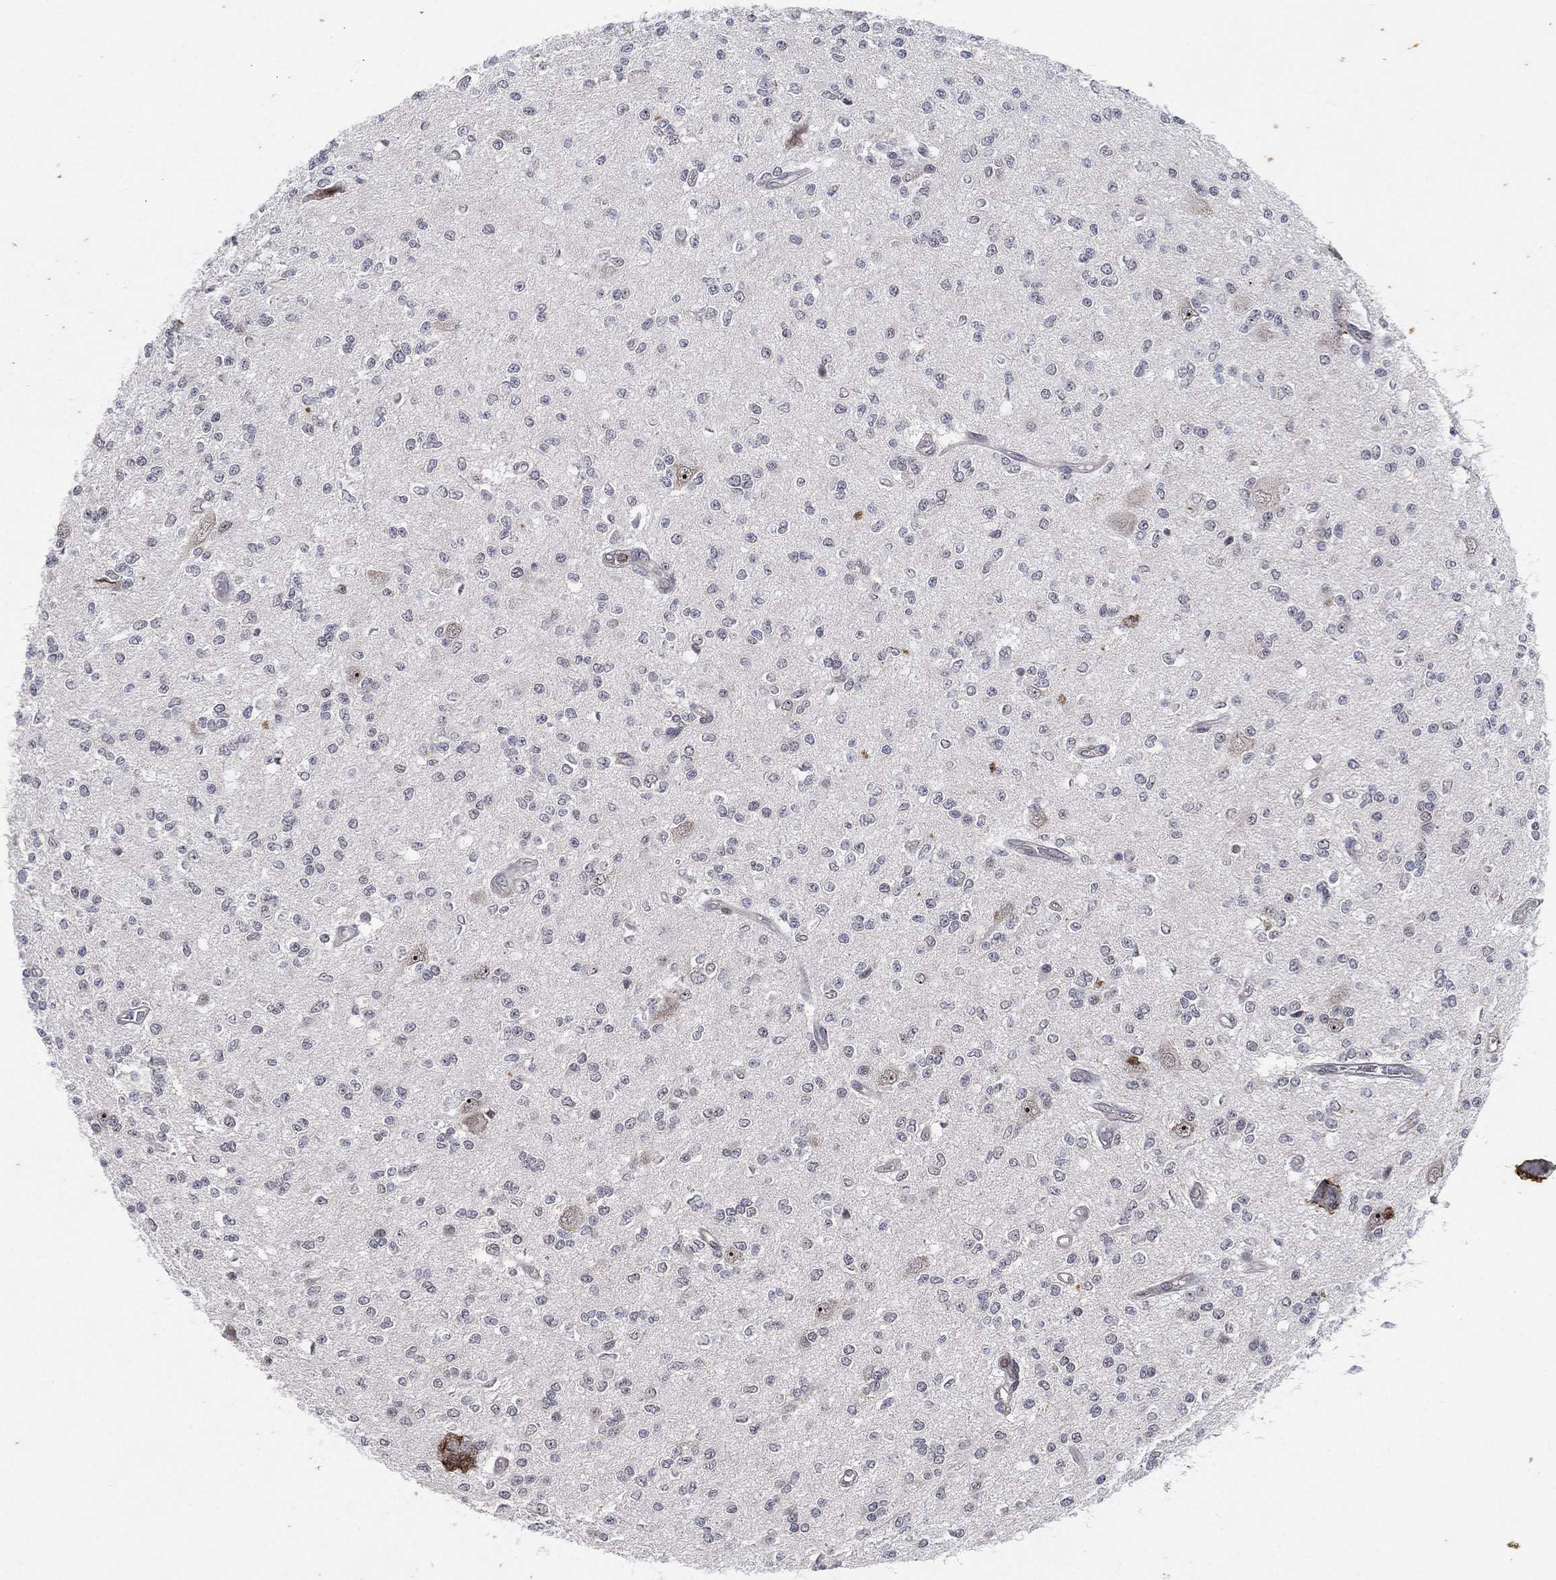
{"staining": {"intensity": "negative", "quantity": "none", "location": "none"}, "tissue": "glioma", "cell_type": "Tumor cells", "image_type": "cancer", "snomed": [{"axis": "morphology", "description": "Glioma, malignant, Low grade"}, {"axis": "topography", "description": "Brain"}], "caption": "Tumor cells show no significant positivity in low-grade glioma (malignant). (DAB (3,3'-diaminobenzidine) IHC with hematoxylin counter stain).", "gene": "TMCO1", "patient": {"sex": "male", "age": 67}}